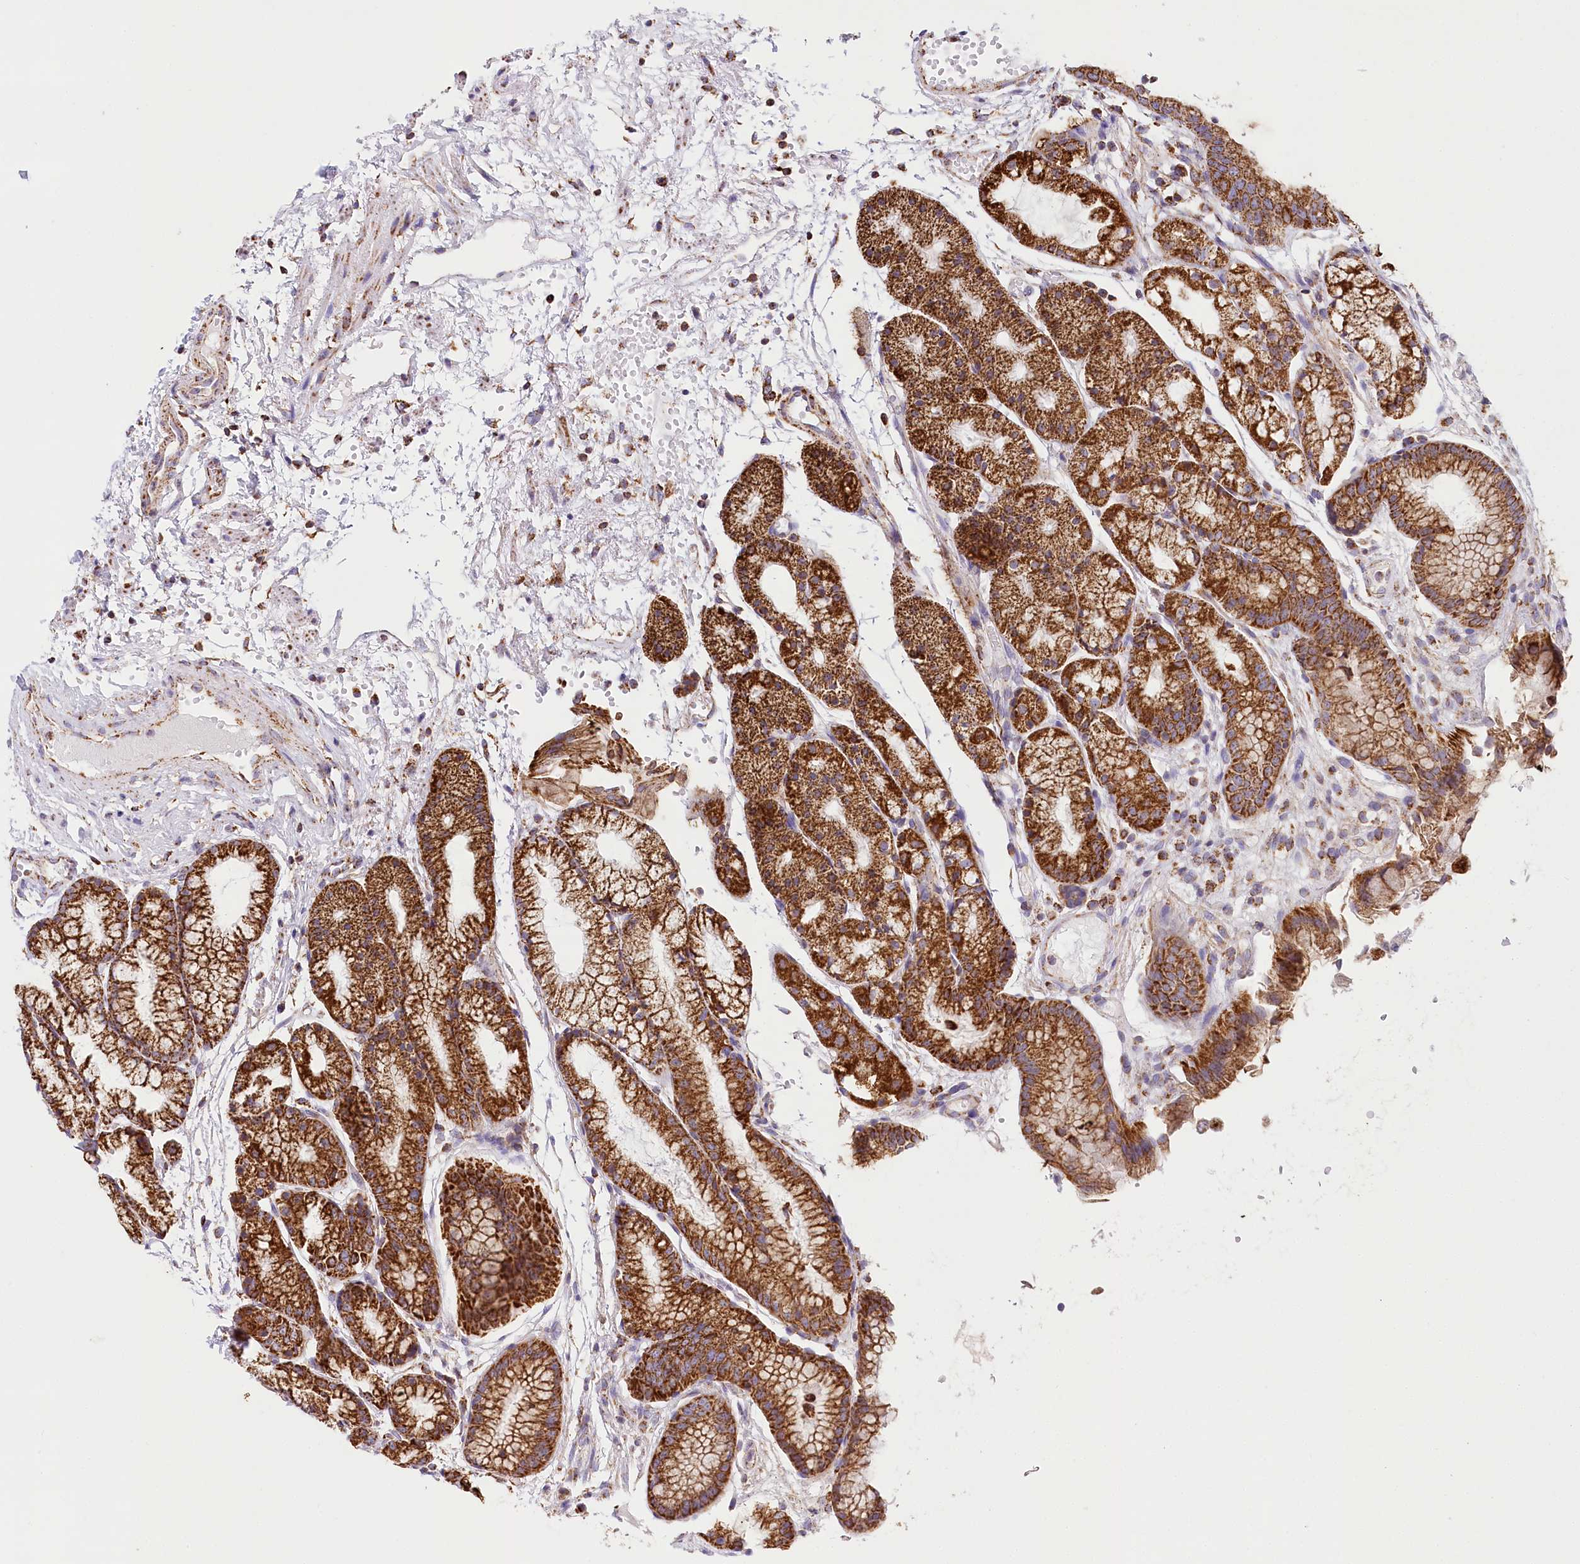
{"staining": {"intensity": "strong", "quantity": ">75%", "location": "cytoplasmic/membranous"}, "tissue": "stomach", "cell_type": "Glandular cells", "image_type": "normal", "snomed": [{"axis": "morphology", "description": "Normal tissue, NOS"}, {"axis": "topography", "description": "Stomach, upper"}], "caption": "This image shows immunohistochemistry staining of unremarkable human stomach, with high strong cytoplasmic/membranous positivity in approximately >75% of glandular cells.", "gene": "LSS", "patient": {"sex": "male", "age": 72}}